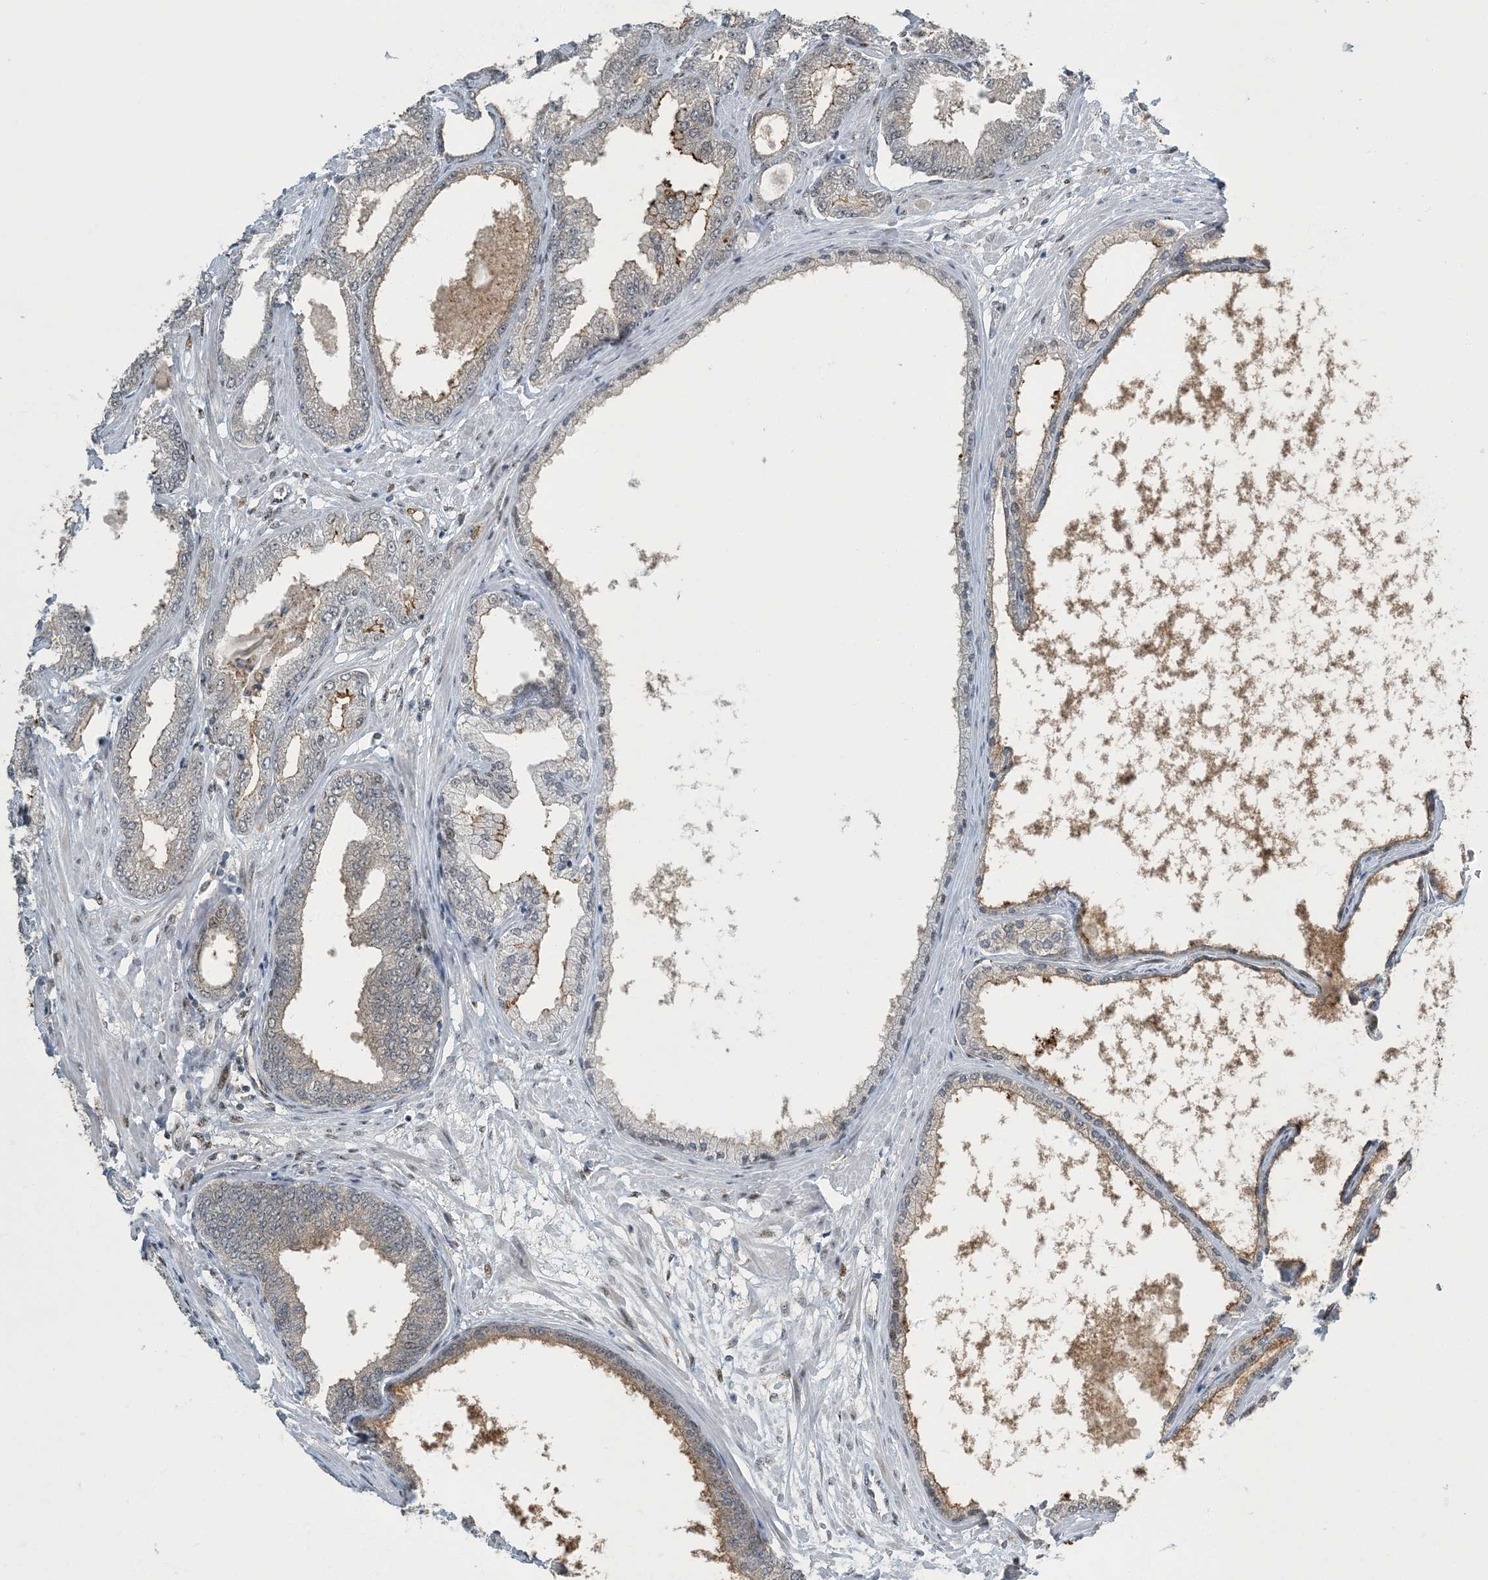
{"staining": {"intensity": "negative", "quantity": "none", "location": "none"}, "tissue": "prostate cancer", "cell_type": "Tumor cells", "image_type": "cancer", "snomed": [{"axis": "morphology", "description": "Adenocarcinoma, Low grade"}, {"axis": "topography", "description": "Prostate"}], "caption": "There is no significant staining in tumor cells of low-grade adenocarcinoma (prostate).", "gene": "MBD1", "patient": {"sex": "male", "age": 63}}